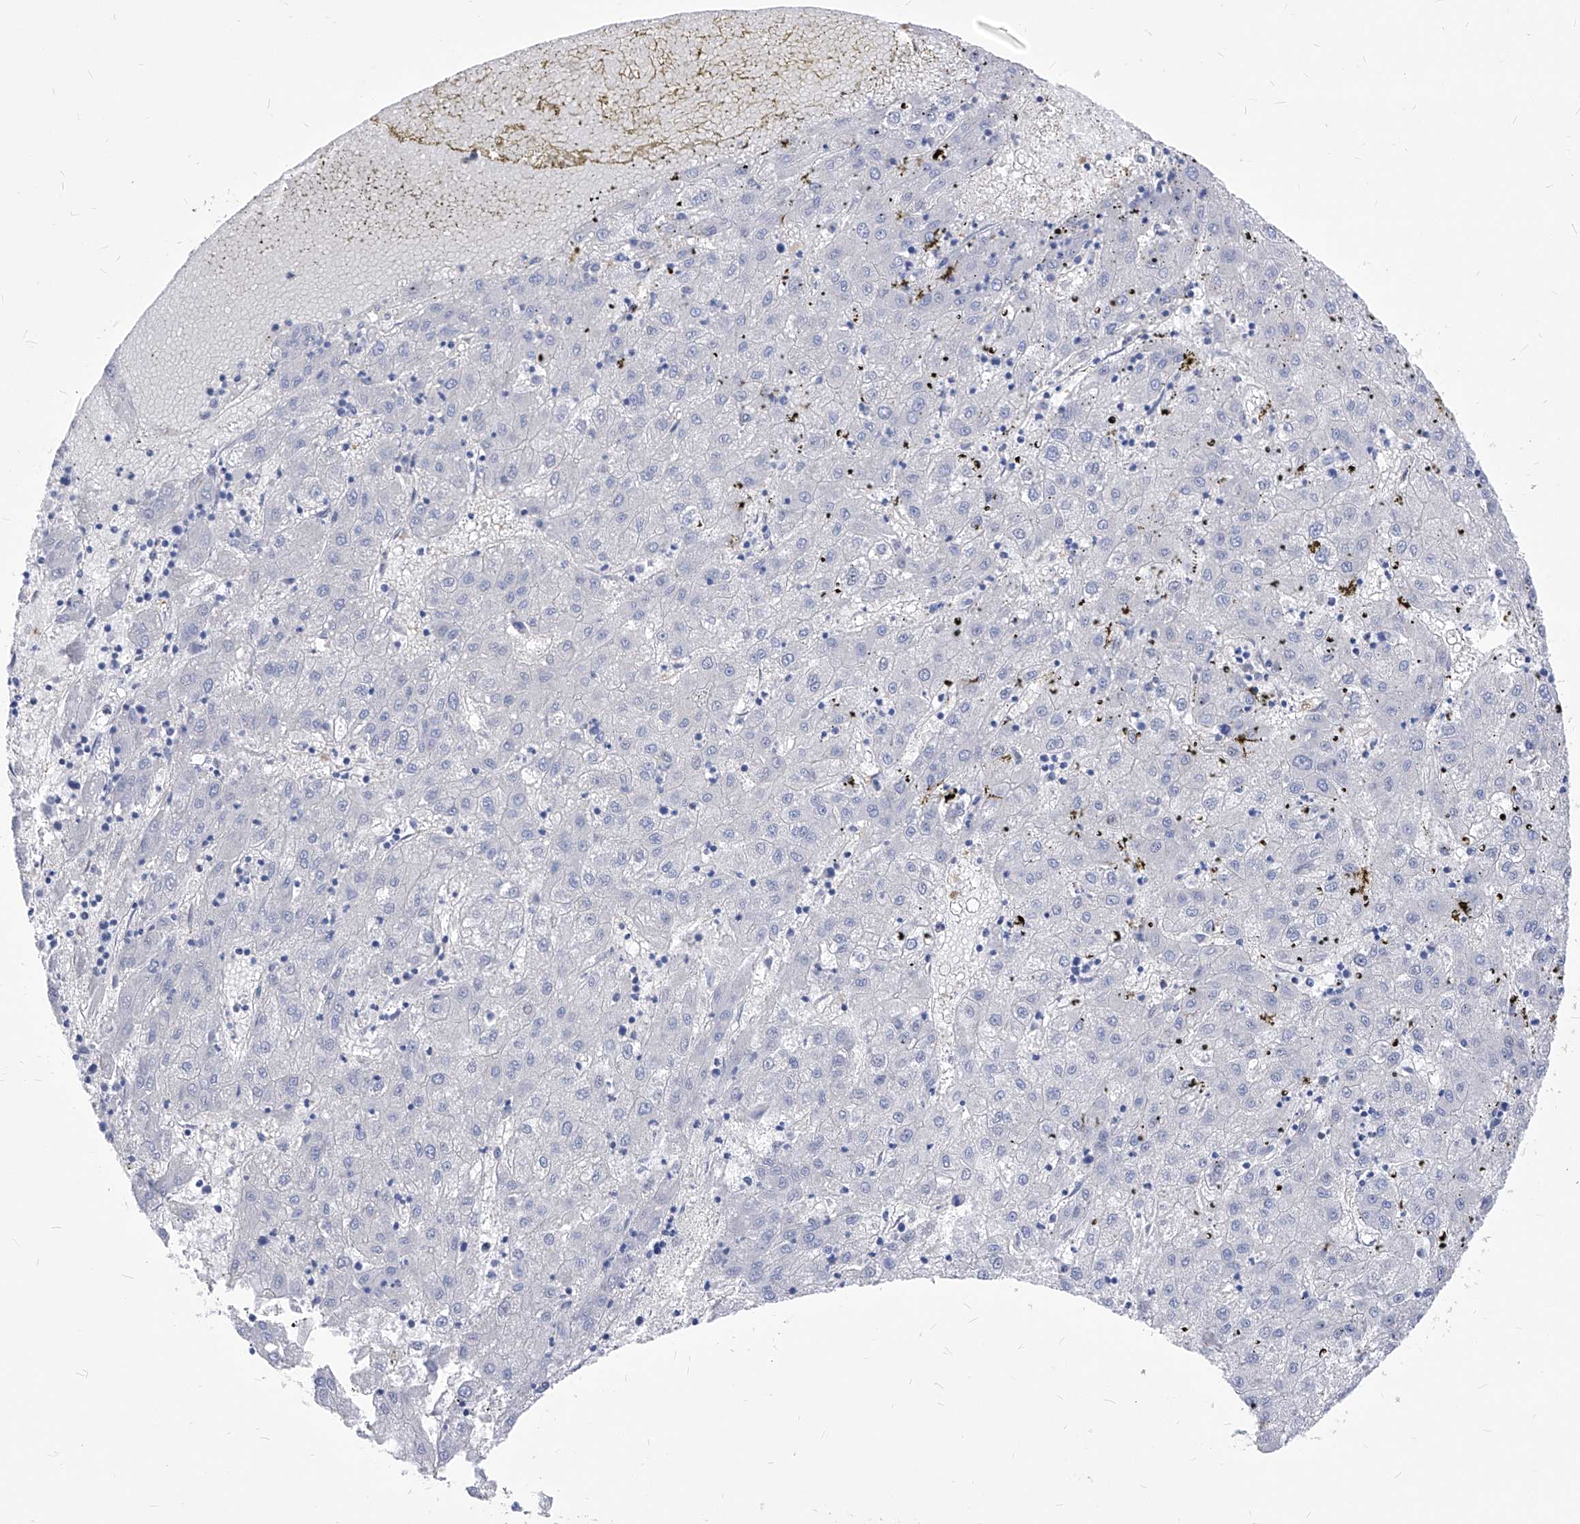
{"staining": {"intensity": "negative", "quantity": "none", "location": "none"}, "tissue": "liver cancer", "cell_type": "Tumor cells", "image_type": "cancer", "snomed": [{"axis": "morphology", "description": "Carcinoma, Hepatocellular, NOS"}, {"axis": "topography", "description": "Liver"}], "caption": "Immunohistochemistry (IHC) of liver cancer (hepatocellular carcinoma) displays no expression in tumor cells. The staining was performed using DAB (3,3'-diaminobenzidine) to visualize the protein expression in brown, while the nuclei were stained in blue with hematoxylin (Magnification: 20x).", "gene": "XPNPEP1", "patient": {"sex": "male", "age": 72}}